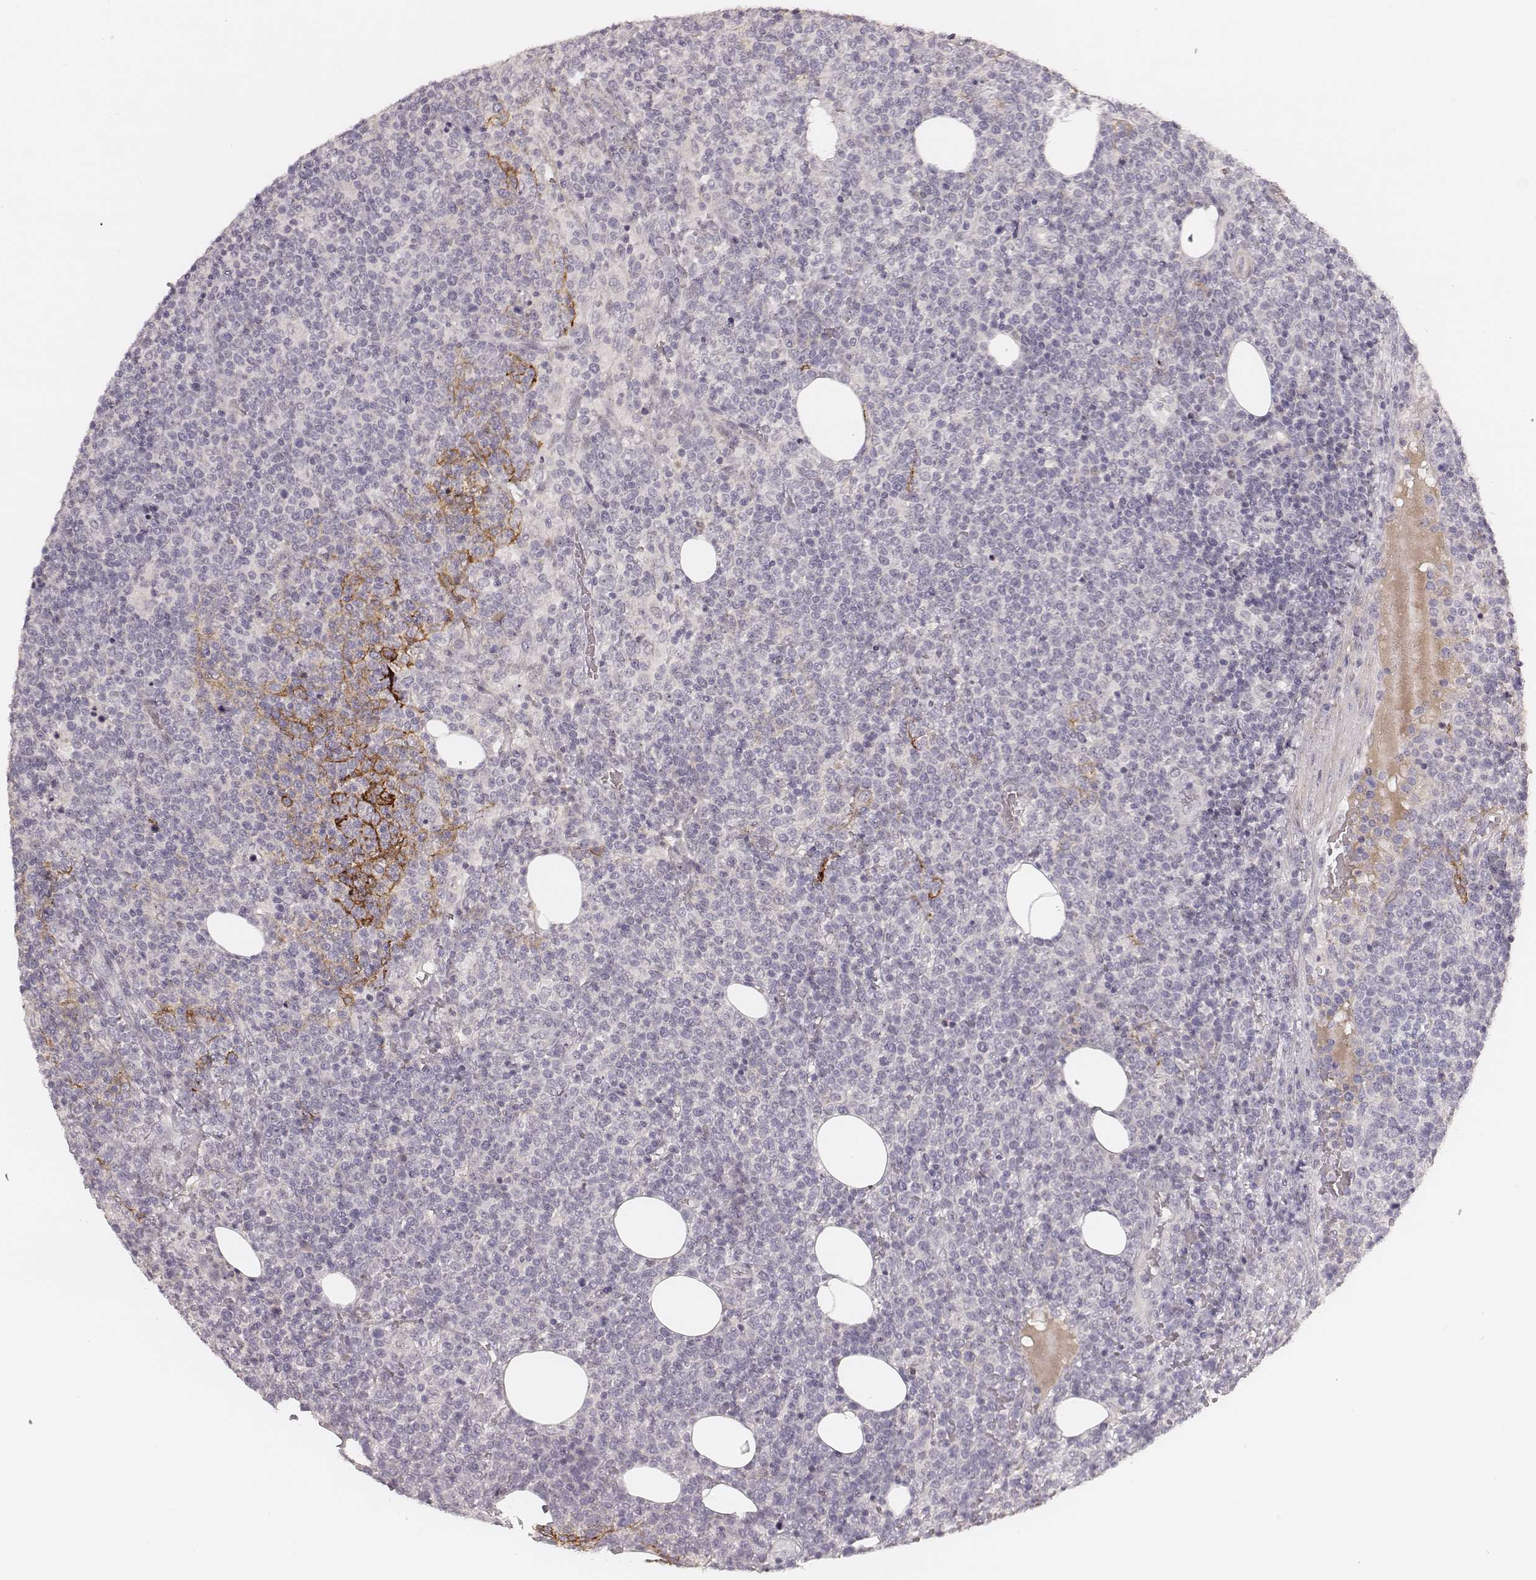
{"staining": {"intensity": "negative", "quantity": "none", "location": "none"}, "tissue": "lymphoma", "cell_type": "Tumor cells", "image_type": "cancer", "snomed": [{"axis": "morphology", "description": "Malignant lymphoma, non-Hodgkin's type, High grade"}, {"axis": "topography", "description": "Lymph node"}], "caption": "There is no significant positivity in tumor cells of lymphoma.", "gene": "MADCAM1", "patient": {"sex": "male", "age": 61}}